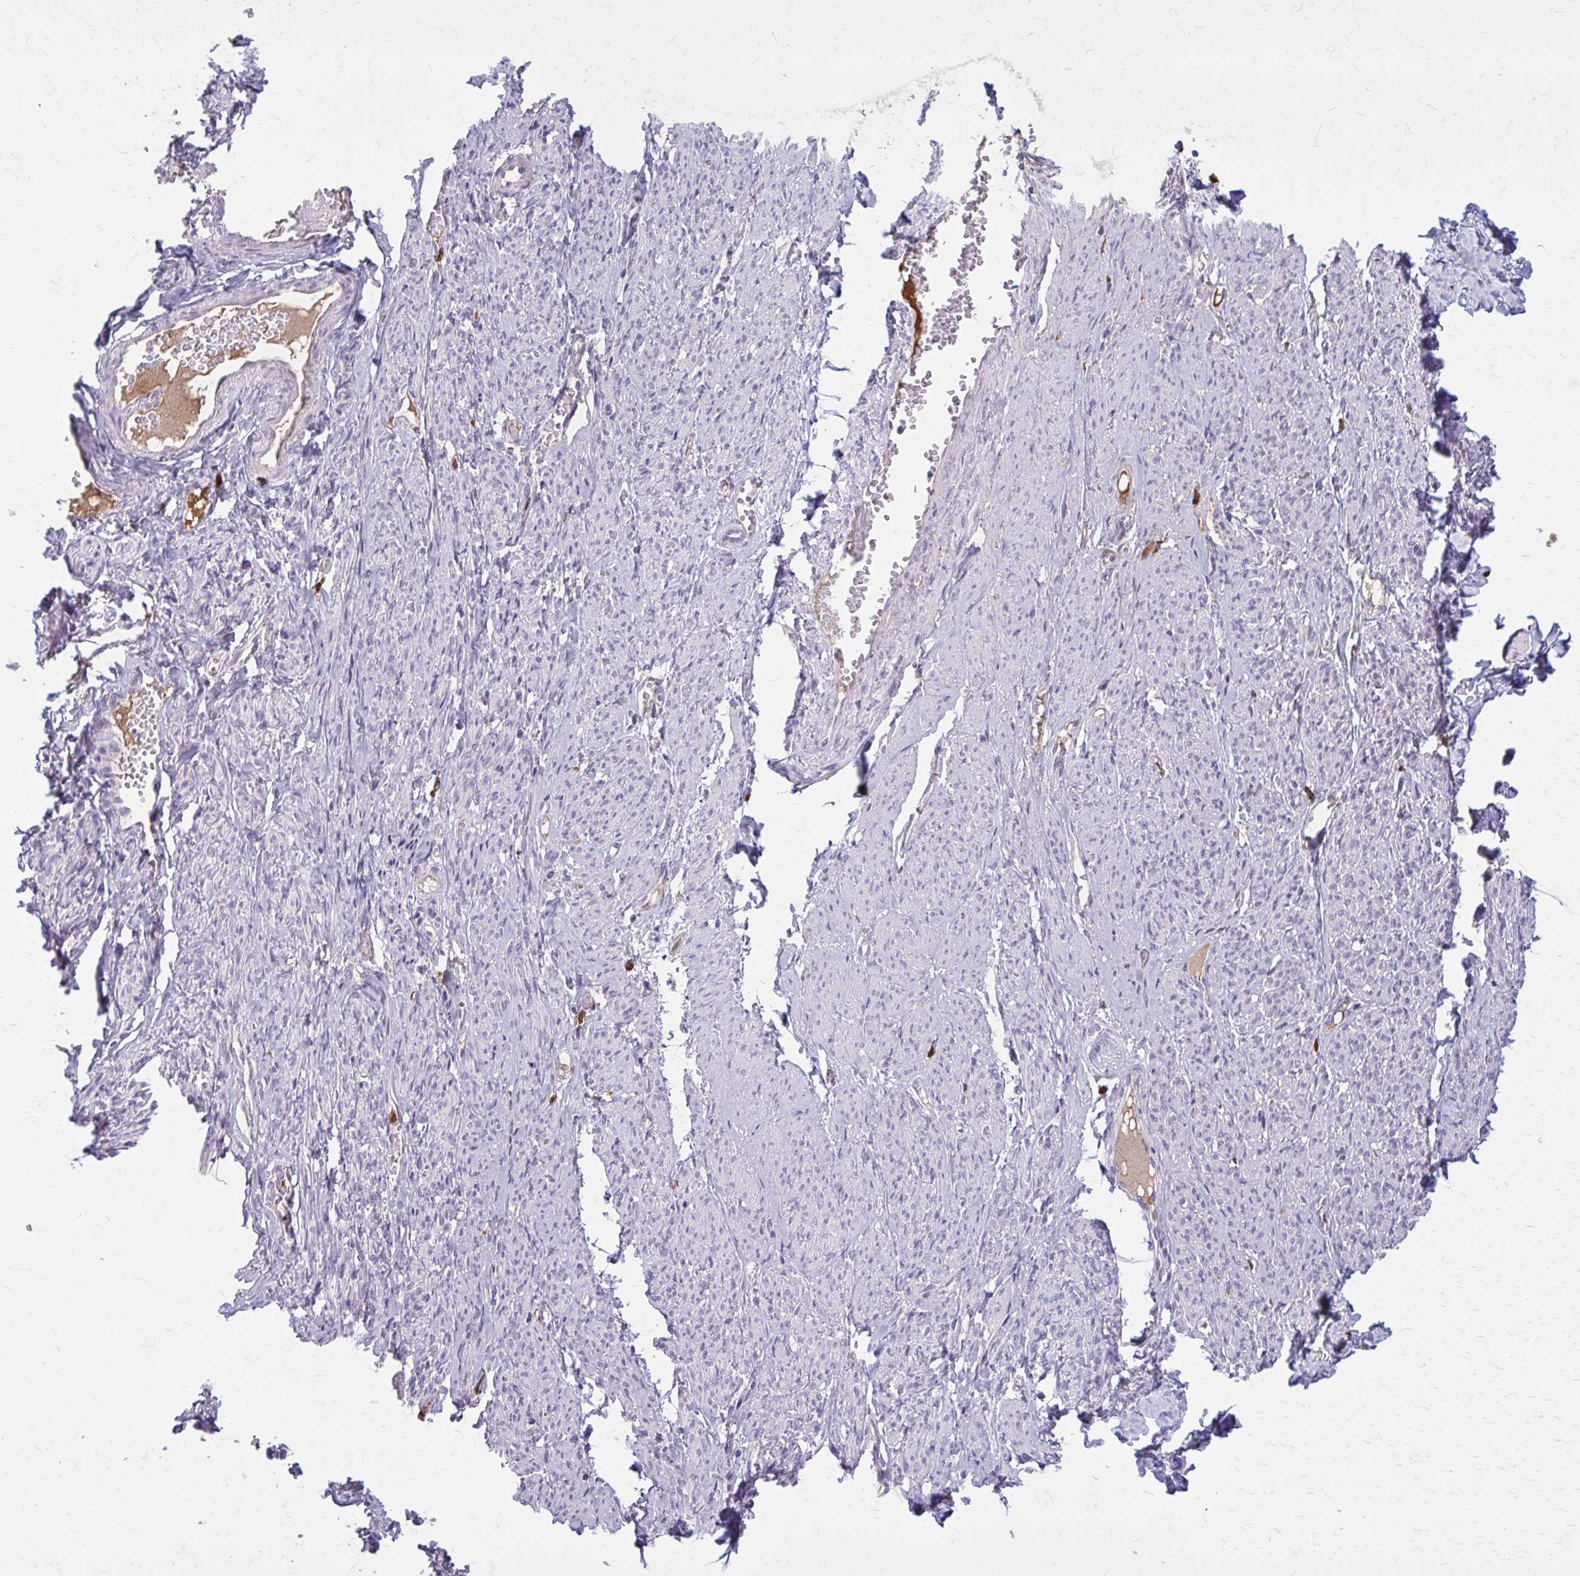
{"staining": {"intensity": "negative", "quantity": "none", "location": "none"}, "tissue": "smooth muscle", "cell_type": "Smooth muscle cells", "image_type": "normal", "snomed": [{"axis": "morphology", "description": "Normal tissue, NOS"}, {"axis": "topography", "description": "Smooth muscle"}], "caption": "Micrograph shows no significant protein positivity in smooth muscle cells of unremarkable smooth muscle.", "gene": "NRBF2", "patient": {"sex": "female", "age": 65}}